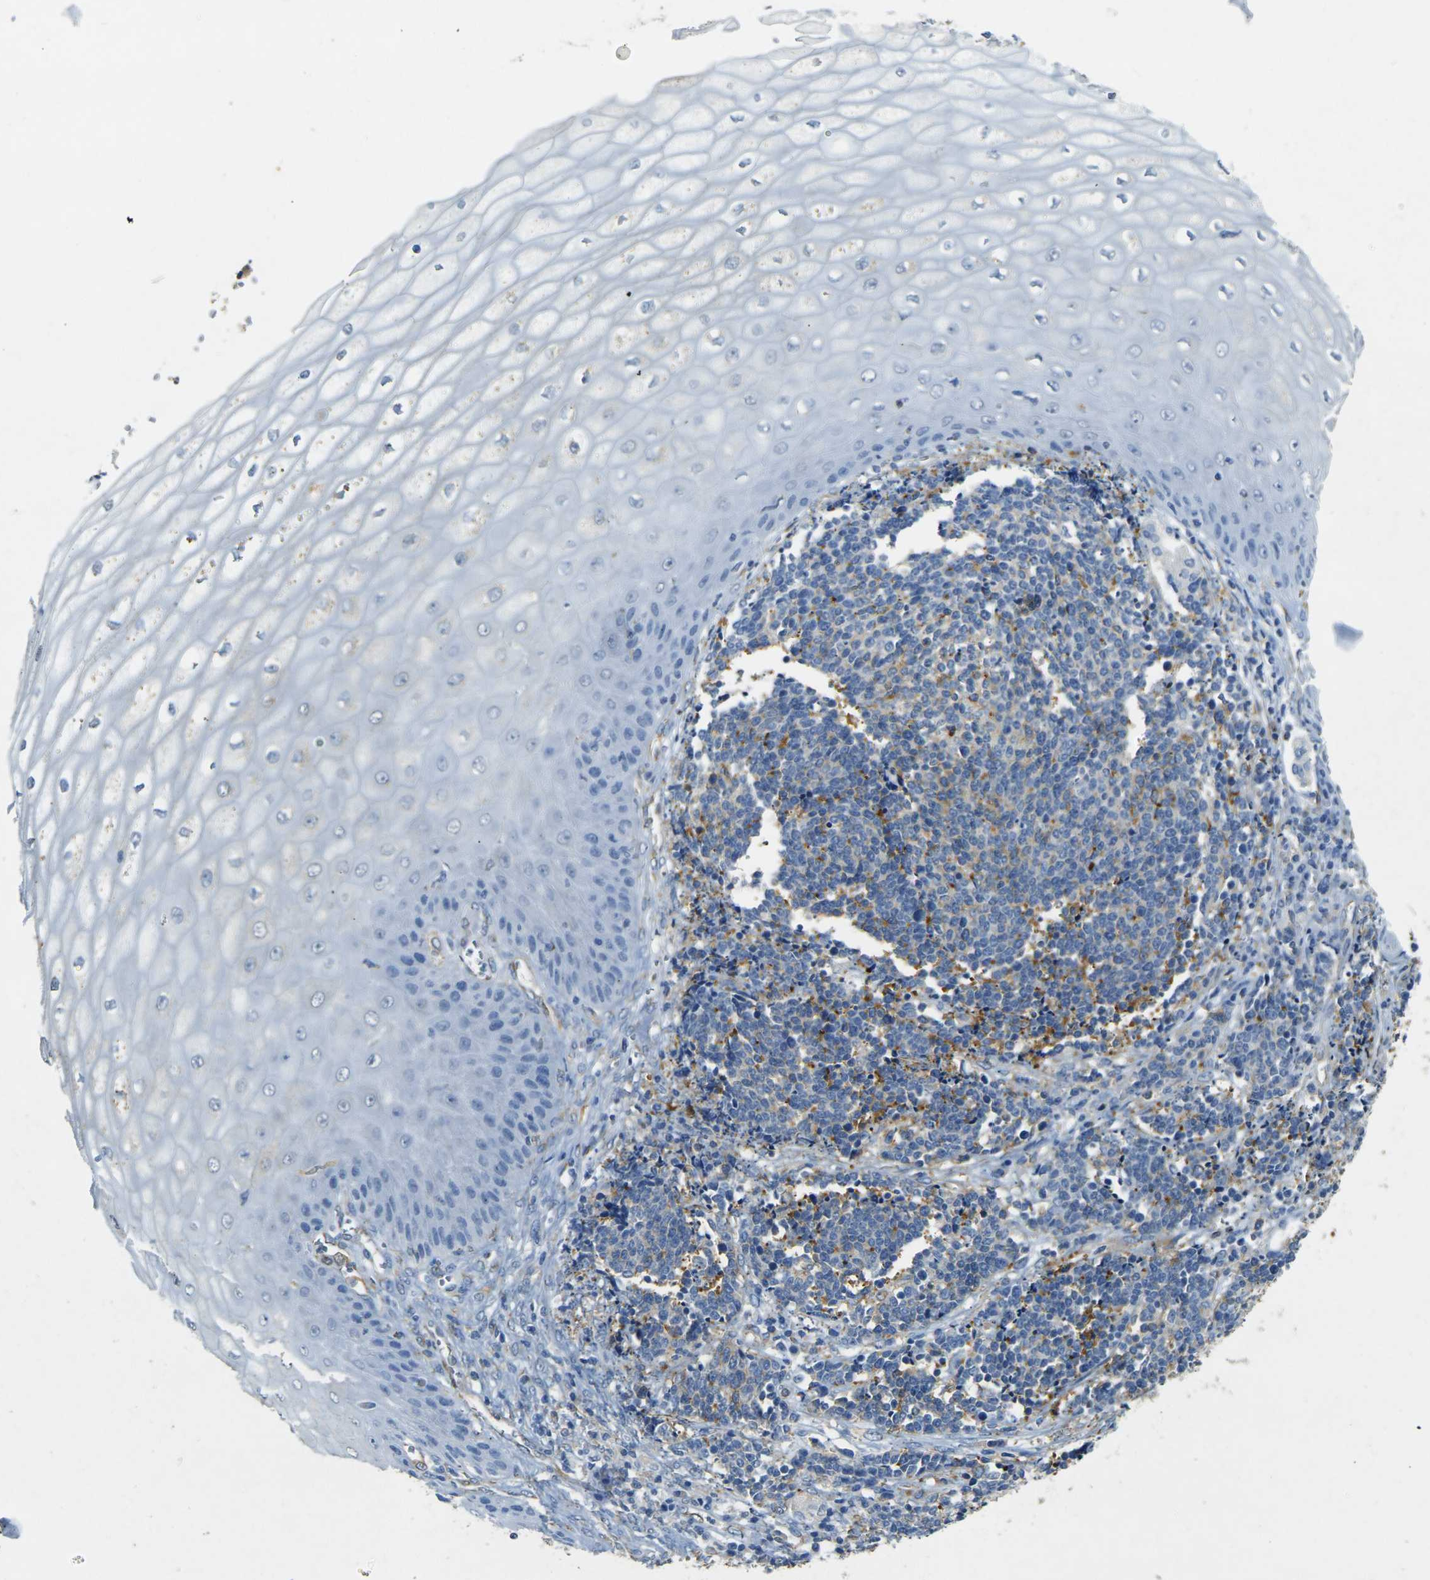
{"staining": {"intensity": "negative", "quantity": "none", "location": "none"}, "tissue": "cervical cancer", "cell_type": "Tumor cells", "image_type": "cancer", "snomed": [{"axis": "morphology", "description": "Squamous cell carcinoma, NOS"}, {"axis": "topography", "description": "Cervix"}], "caption": "The immunohistochemistry (IHC) histopathology image has no significant positivity in tumor cells of cervical cancer tissue. (DAB (3,3'-diaminobenzidine) IHC visualized using brightfield microscopy, high magnification).", "gene": "SORT1", "patient": {"sex": "female", "age": 35}}